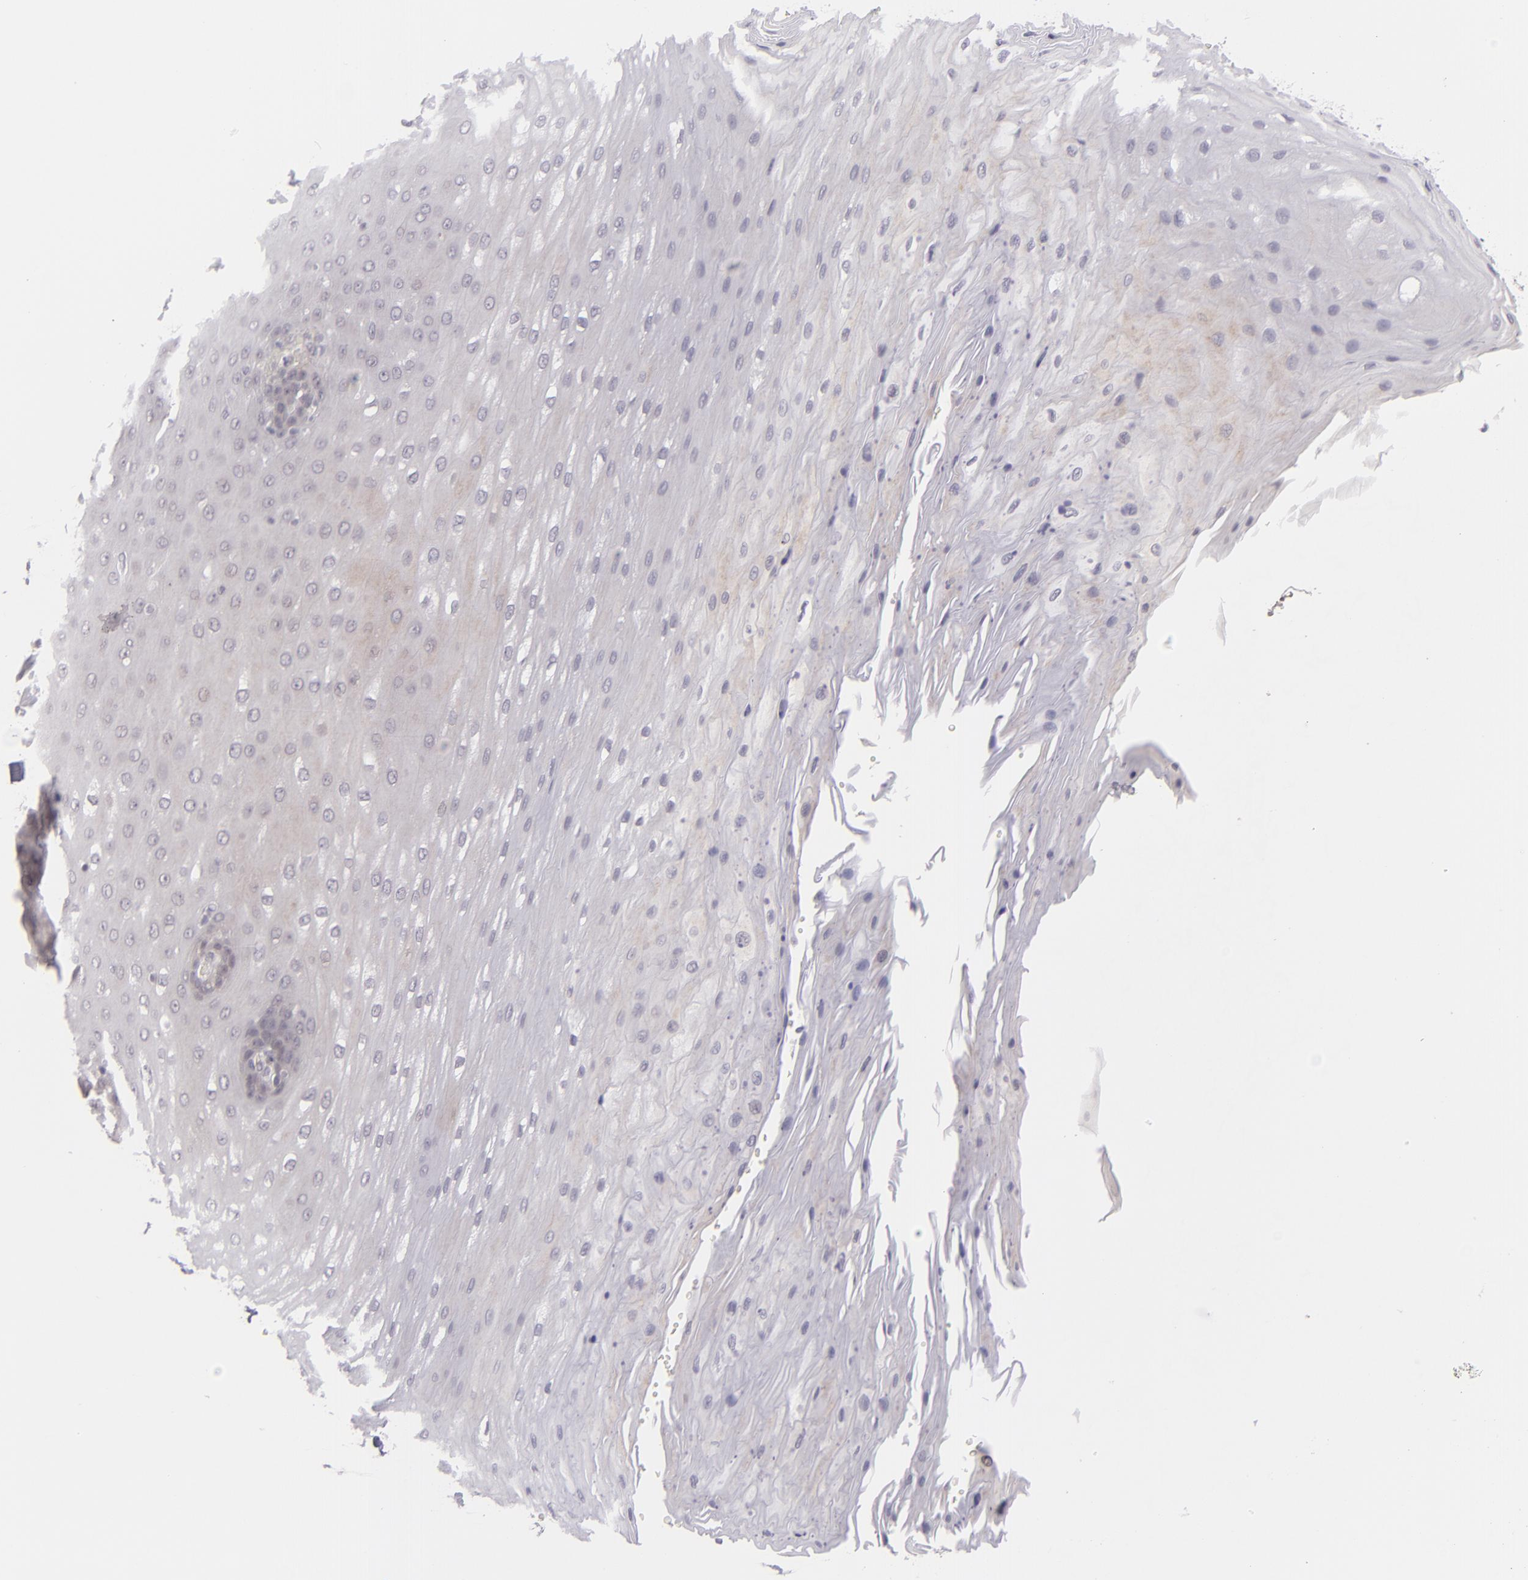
{"staining": {"intensity": "negative", "quantity": "none", "location": "none"}, "tissue": "esophagus", "cell_type": "Squamous epithelial cells", "image_type": "normal", "snomed": [{"axis": "morphology", "description": "Normal tissue, NOS"}, {"axis": "topography", "description": "Esophagus"}], "caption": "Normal esophagus was stained to show a protein in brown. There is no significant positivity in squamous epithelial cells. (Brightfield microscopy of DAB (3,3'-diaminobenzidine) immunohistochemistry at high magnification).", "gene": "ZNF205", "patient": {"sex": "male", "age": 62}}